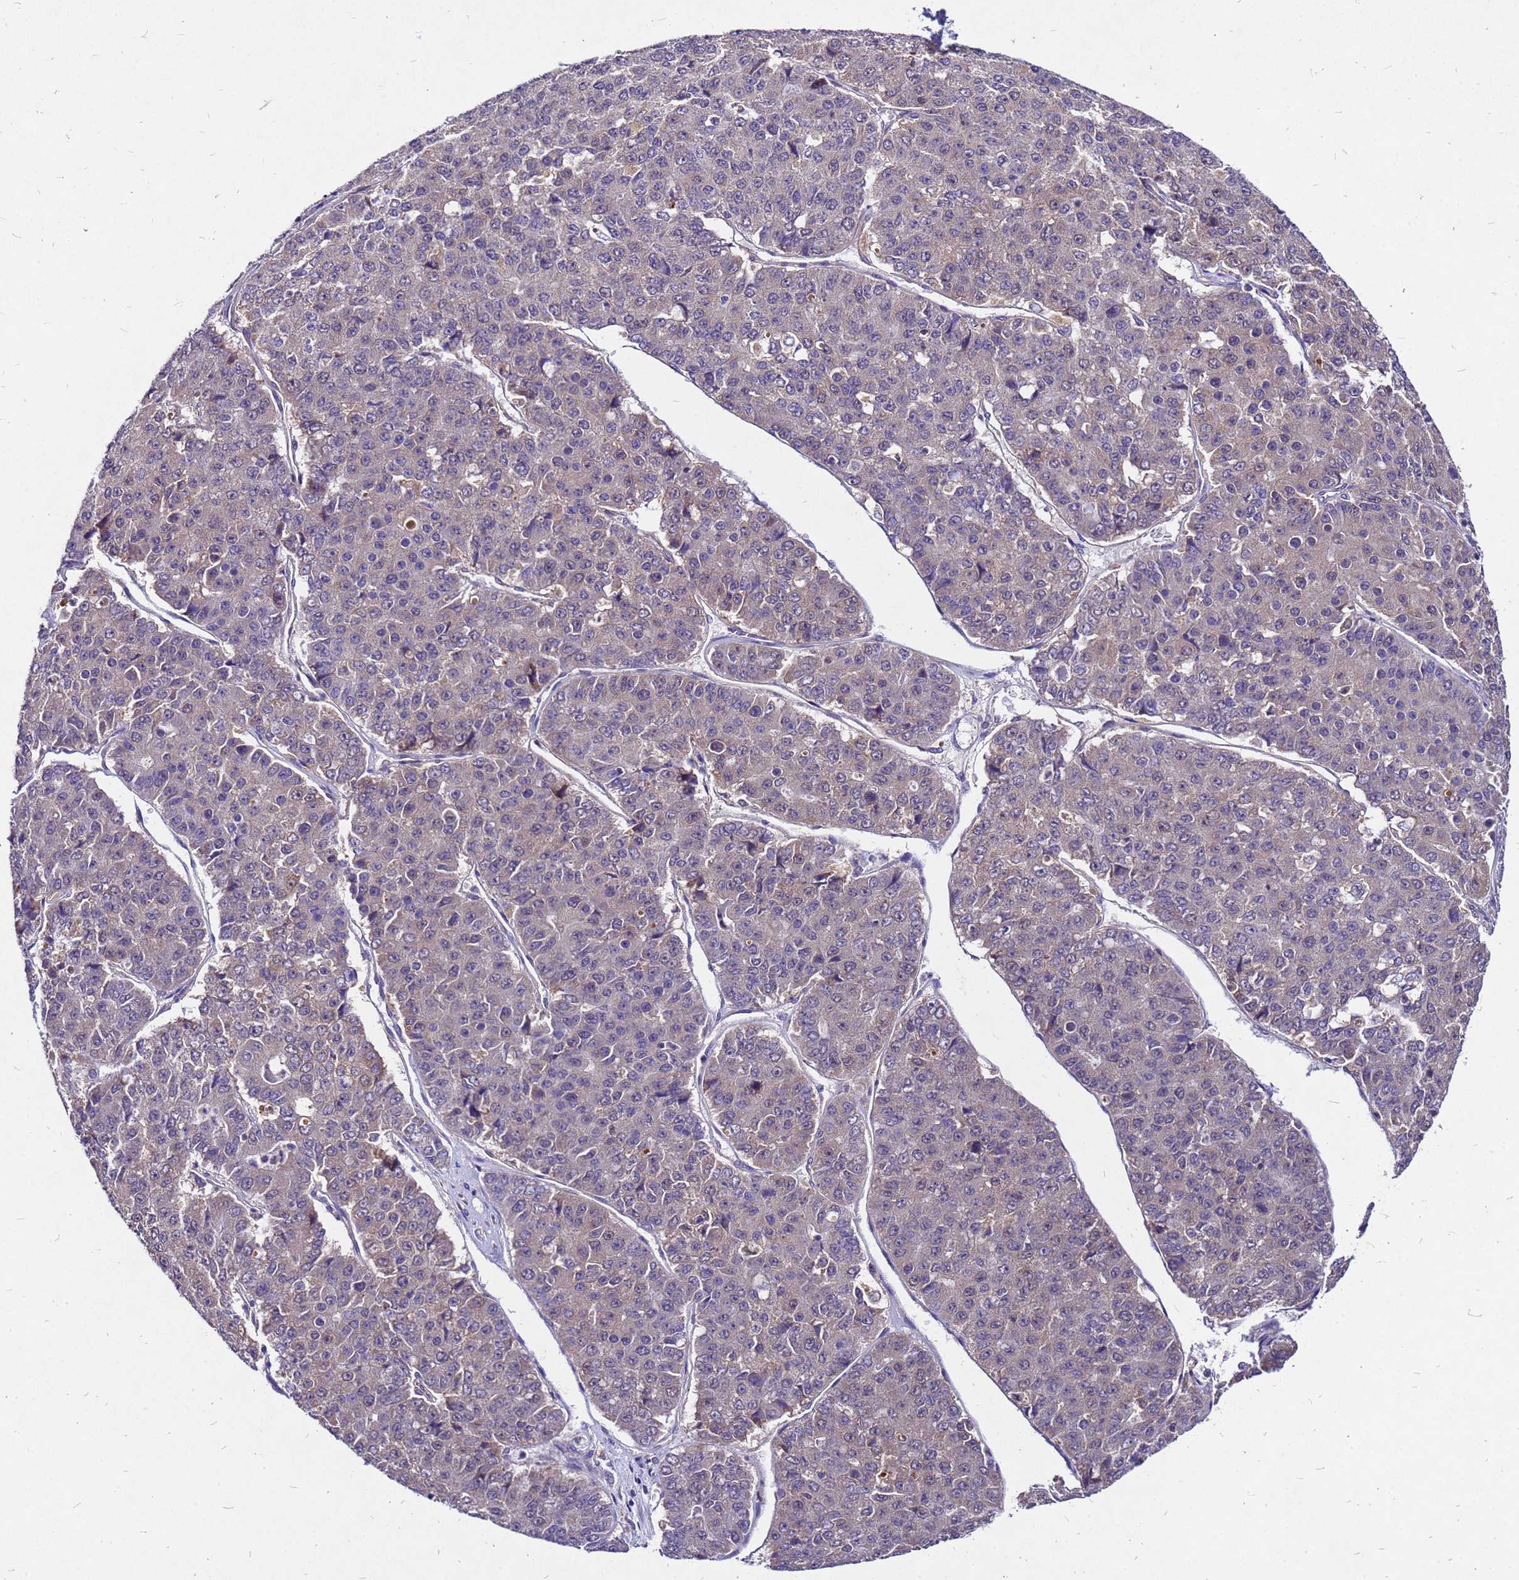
{"staining": {"intensity": "weak", "quantity": "<25%", "location": "cytoplasmic/membranous"}, "tissue": "pancreatic cancer", "cell_type": "Tumor cells", "image_type": "cancer", "snomed": [{"axis": "morphology", "description": "Adenocarcinoma, NOS"}, {"axis": "topography", "description": "Pancreas"}], "caption": "There is no significant positivity in tumor cells of adenocarcinoma (pancreatic).", "gene": "DUSP23", "patient": {"sex": "male", "age": 50}}